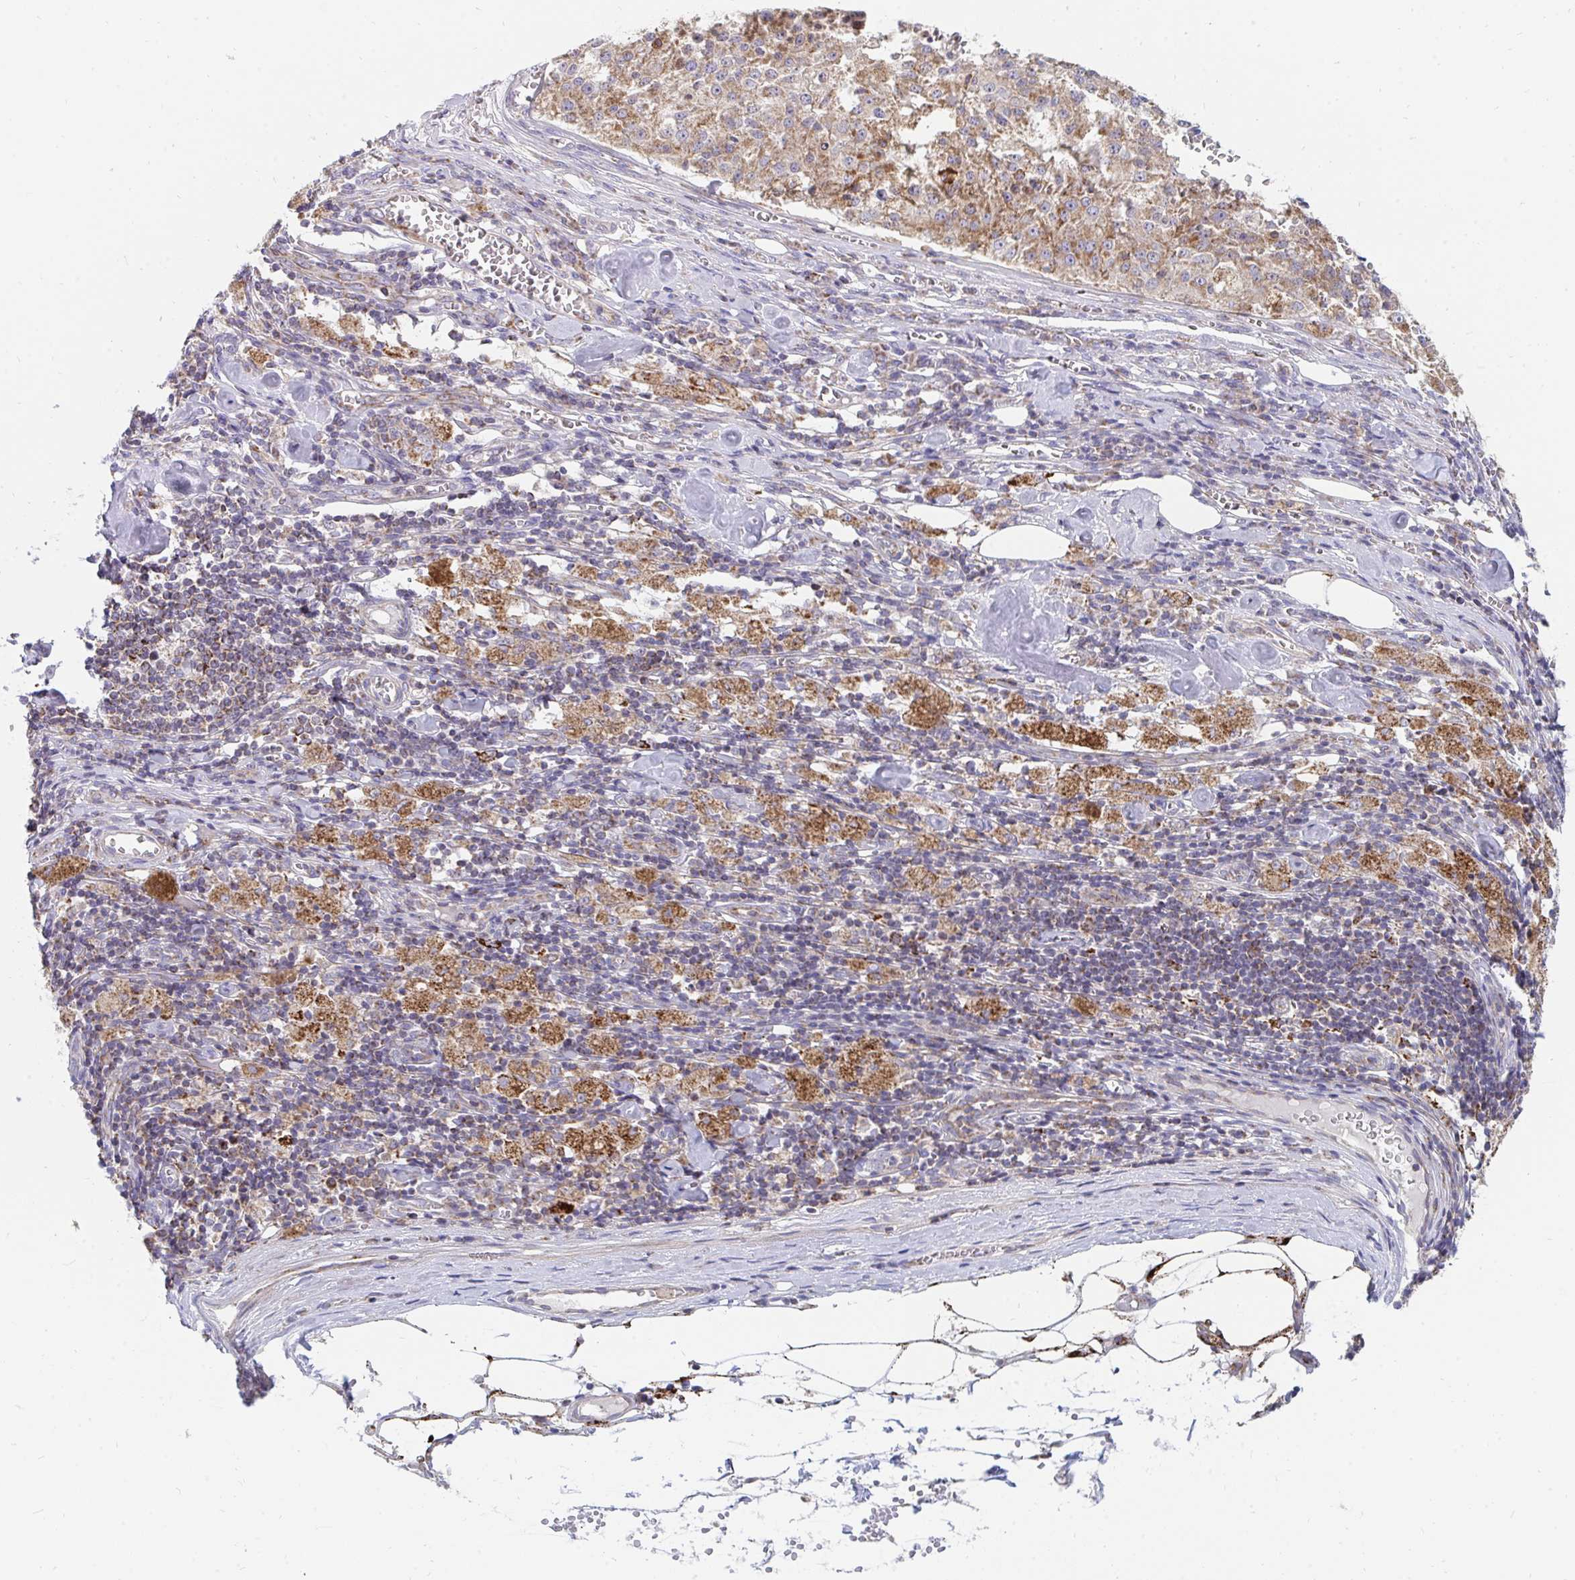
{"staining": {"intensity": "moderate", "quantity": ">75%", "location": "cytoplasmic/membranous"}, "tissue": "melanoma", "cell_type": "Tumor cells", "image_type": "cancer", "snomed": [{"axis": "morphology", "description": "Malignant melanoma, Metastatic site"}, {"axis": "topography", "description": "Lymph node"}], "caption": "Human malignant melanoma (metastatic site) stained with a protein marker displays moderate staining in tumor cells.", "gene": "PC", "patient": {"sex": "female", "age": 64}}